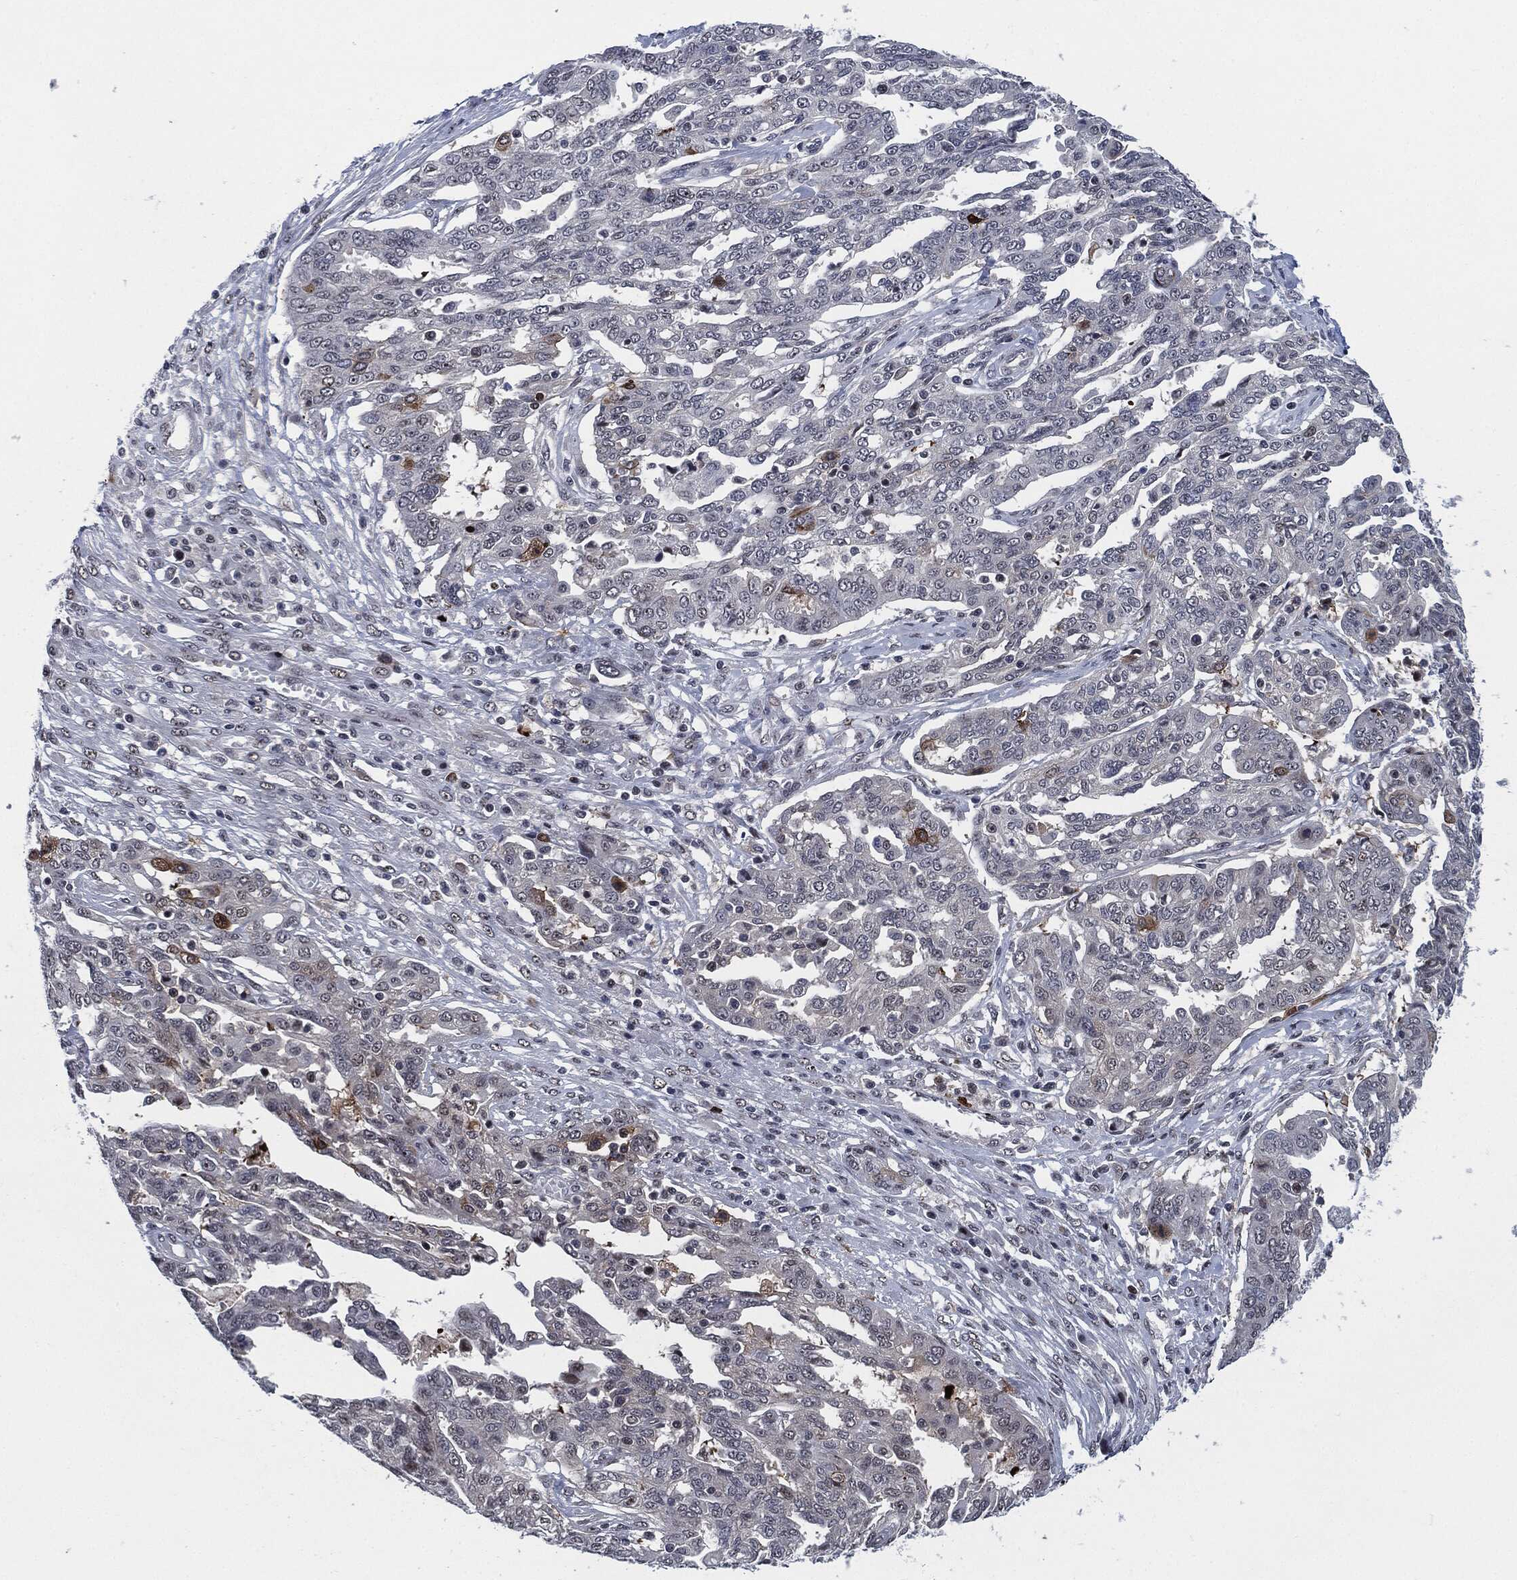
{"staining": {"intensity": "negative", "quantity": "none", "location": "none"}, "tissue": "ovarian cancer", "cell_type": "Tumor cells", "image_type": "cancer", "snomed": [{"axis": "morphology", "description": "Cystadenocarcinoma, serous, NOS"}, {"axis": "topography", "description": "Ovary"}], "caption": "Immunohistochemical staining of serous cystadenocarcinoma (ovarian) exhibits no significant staining in tumor cells.", "gene": "AKT2", "patient": {"sex": "female", "age": 67}}